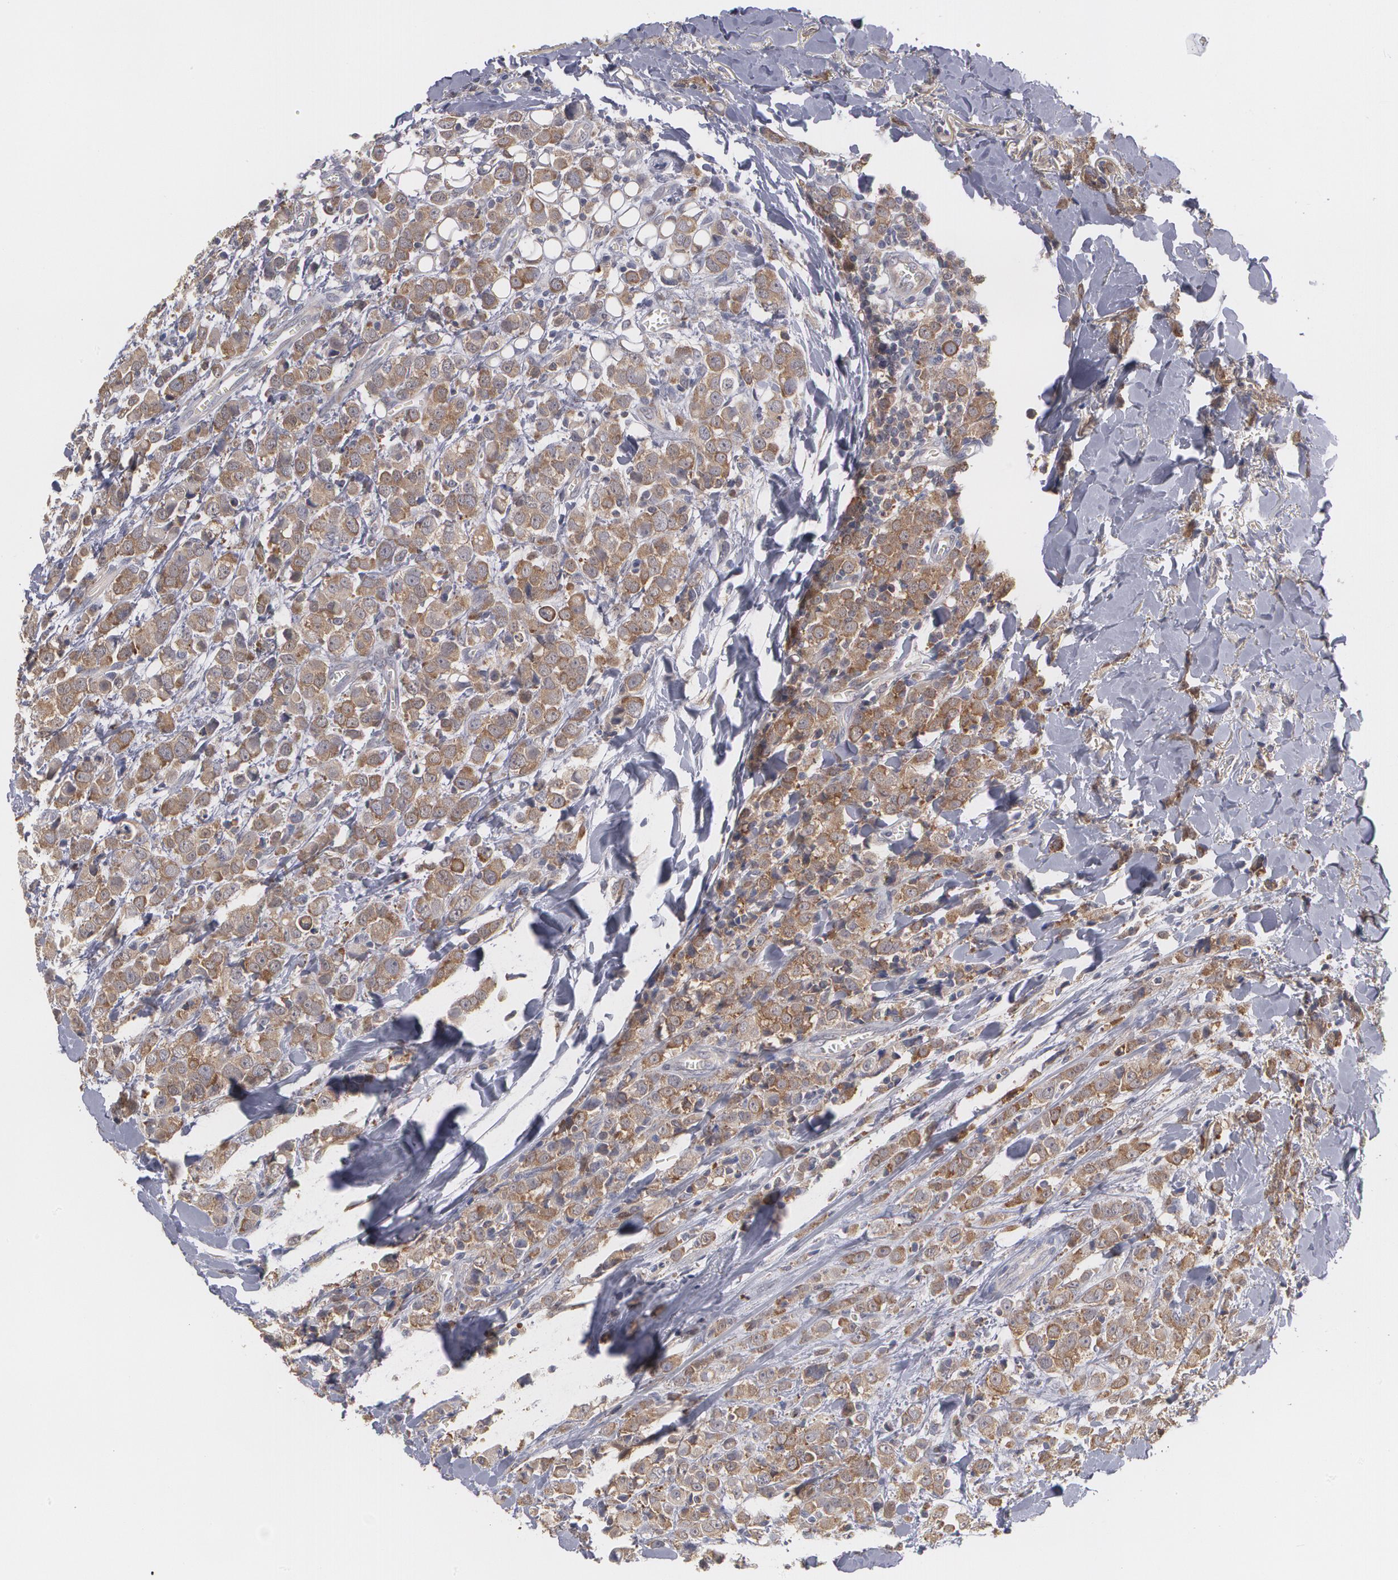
{"staining": {"intensity": "moderate", "quantity": ">75%", "location": "cytoplasmic/membranous"}, "tissue": "breast cancer", "cell_type": "Tumor cells", "image_type": "cancer", "snomed": [{"axis": "morphology", "description": "Lobular carcinoma"}, {"axis": "topography", "description": "Breast"}], "caption": "Immunohistochemical staining of lobular carcinoma (breast) shows medium levels of moderate cytoplasmic/membranous protein staining in about >75% of tumor cells.", "gene": "MTHFD1", "patient": {"sex": "female", "age": 57}}